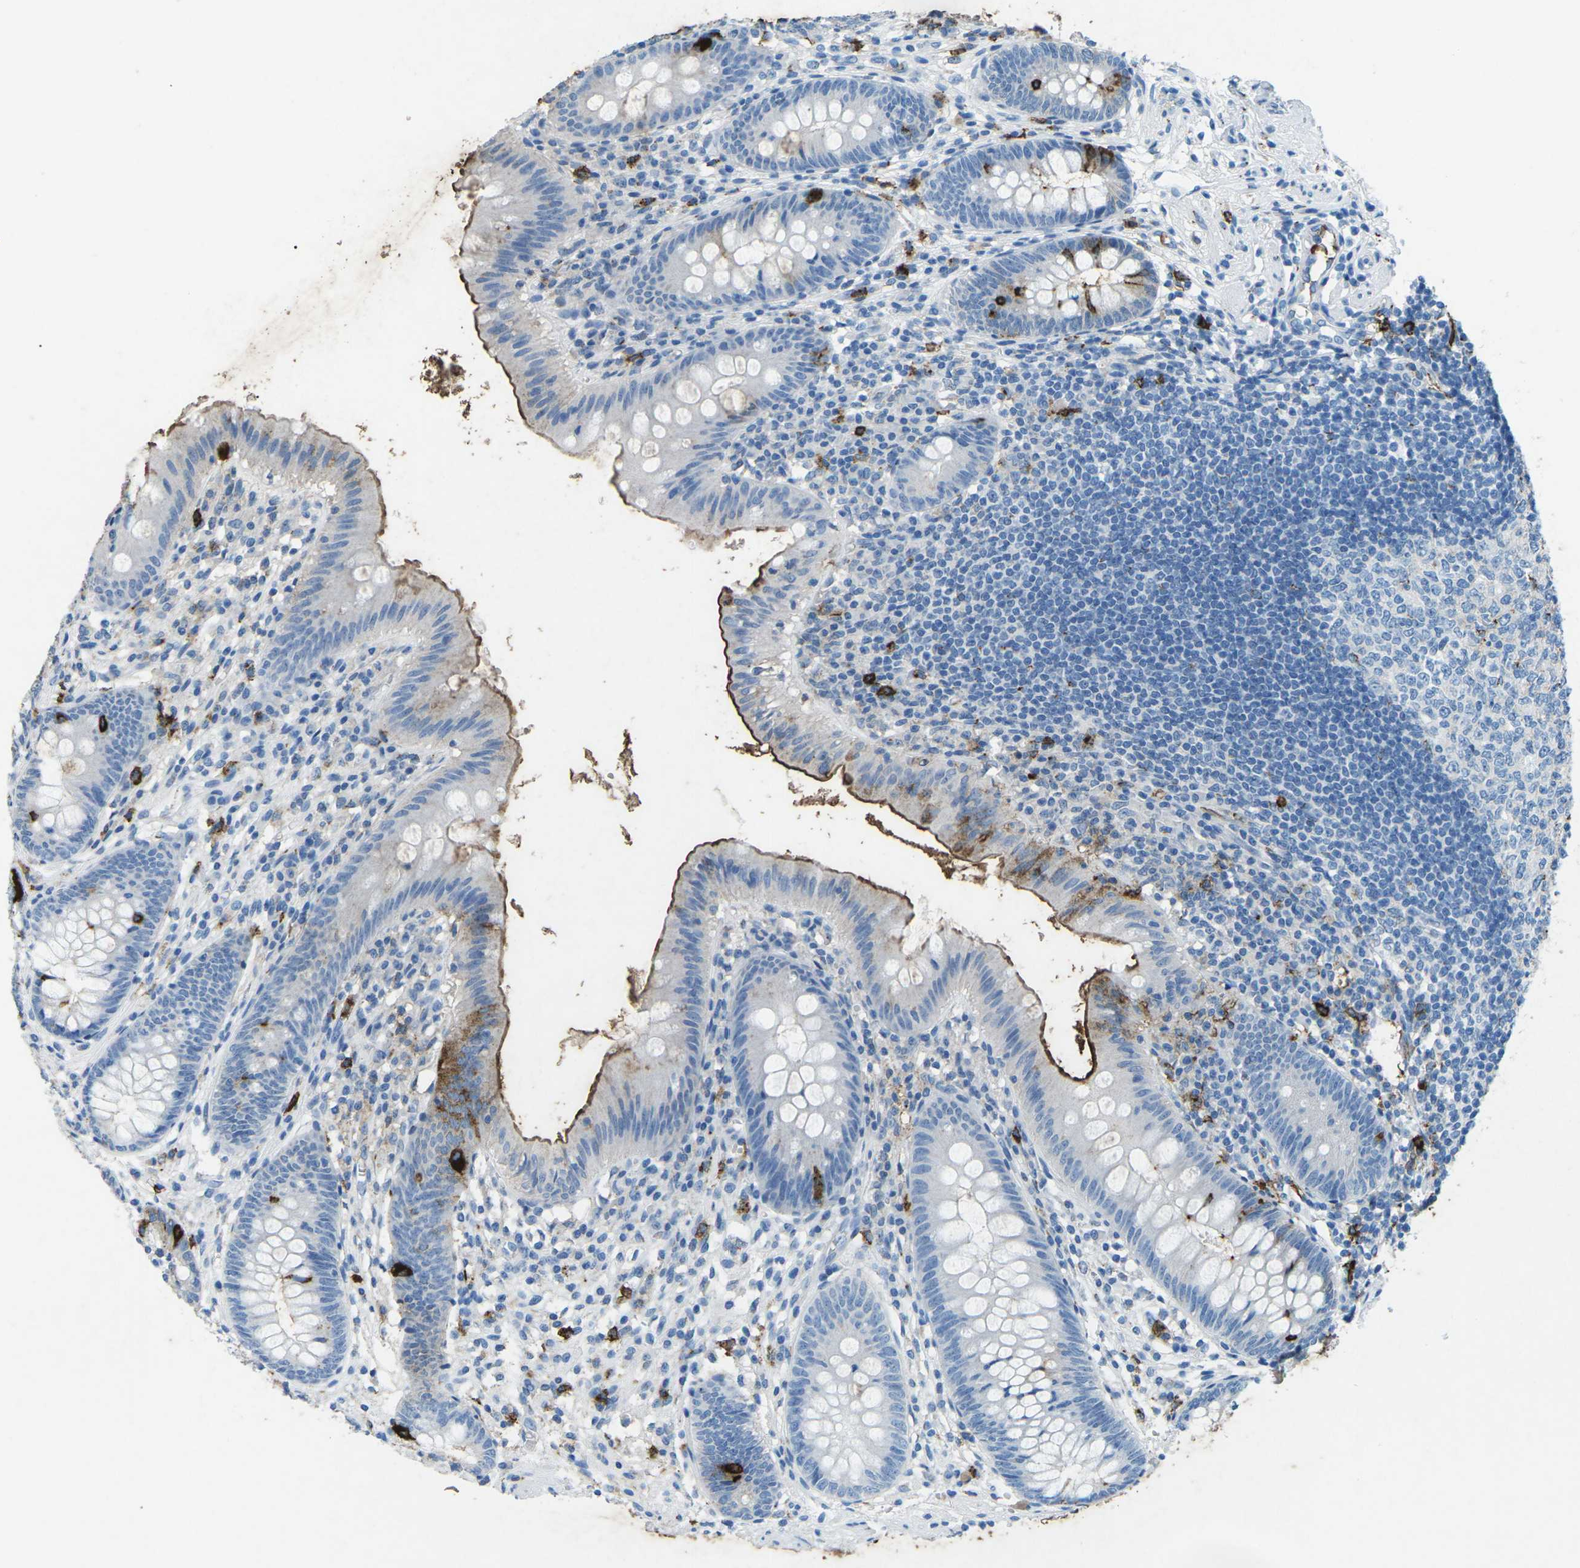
{"staining": {"intensity": "strong", "quantity": "<25%", "location": "cytoplasmic/membranous"}, "tissue": "appendix", "cell_type": "Glandular cells", "image_type": "normal", "snomed": [{"axis": "morphology", "description": "Normal tissue, NOS"}, {"axis": "topography", "description": "Appendix"}], "caption": "Glandular cells show strong cytoplasmic/membranous expression in approximately <25% of cells in unremarkable appendix. The protein of interest is stained brown, and the nuclei are stained in blue (DAB (3,3'-diaminobenzidine) IHC with brightfield microscopy, high magnification).", "gene": "CTAGE1", "patient": {"sex": "male", "age": 56}}